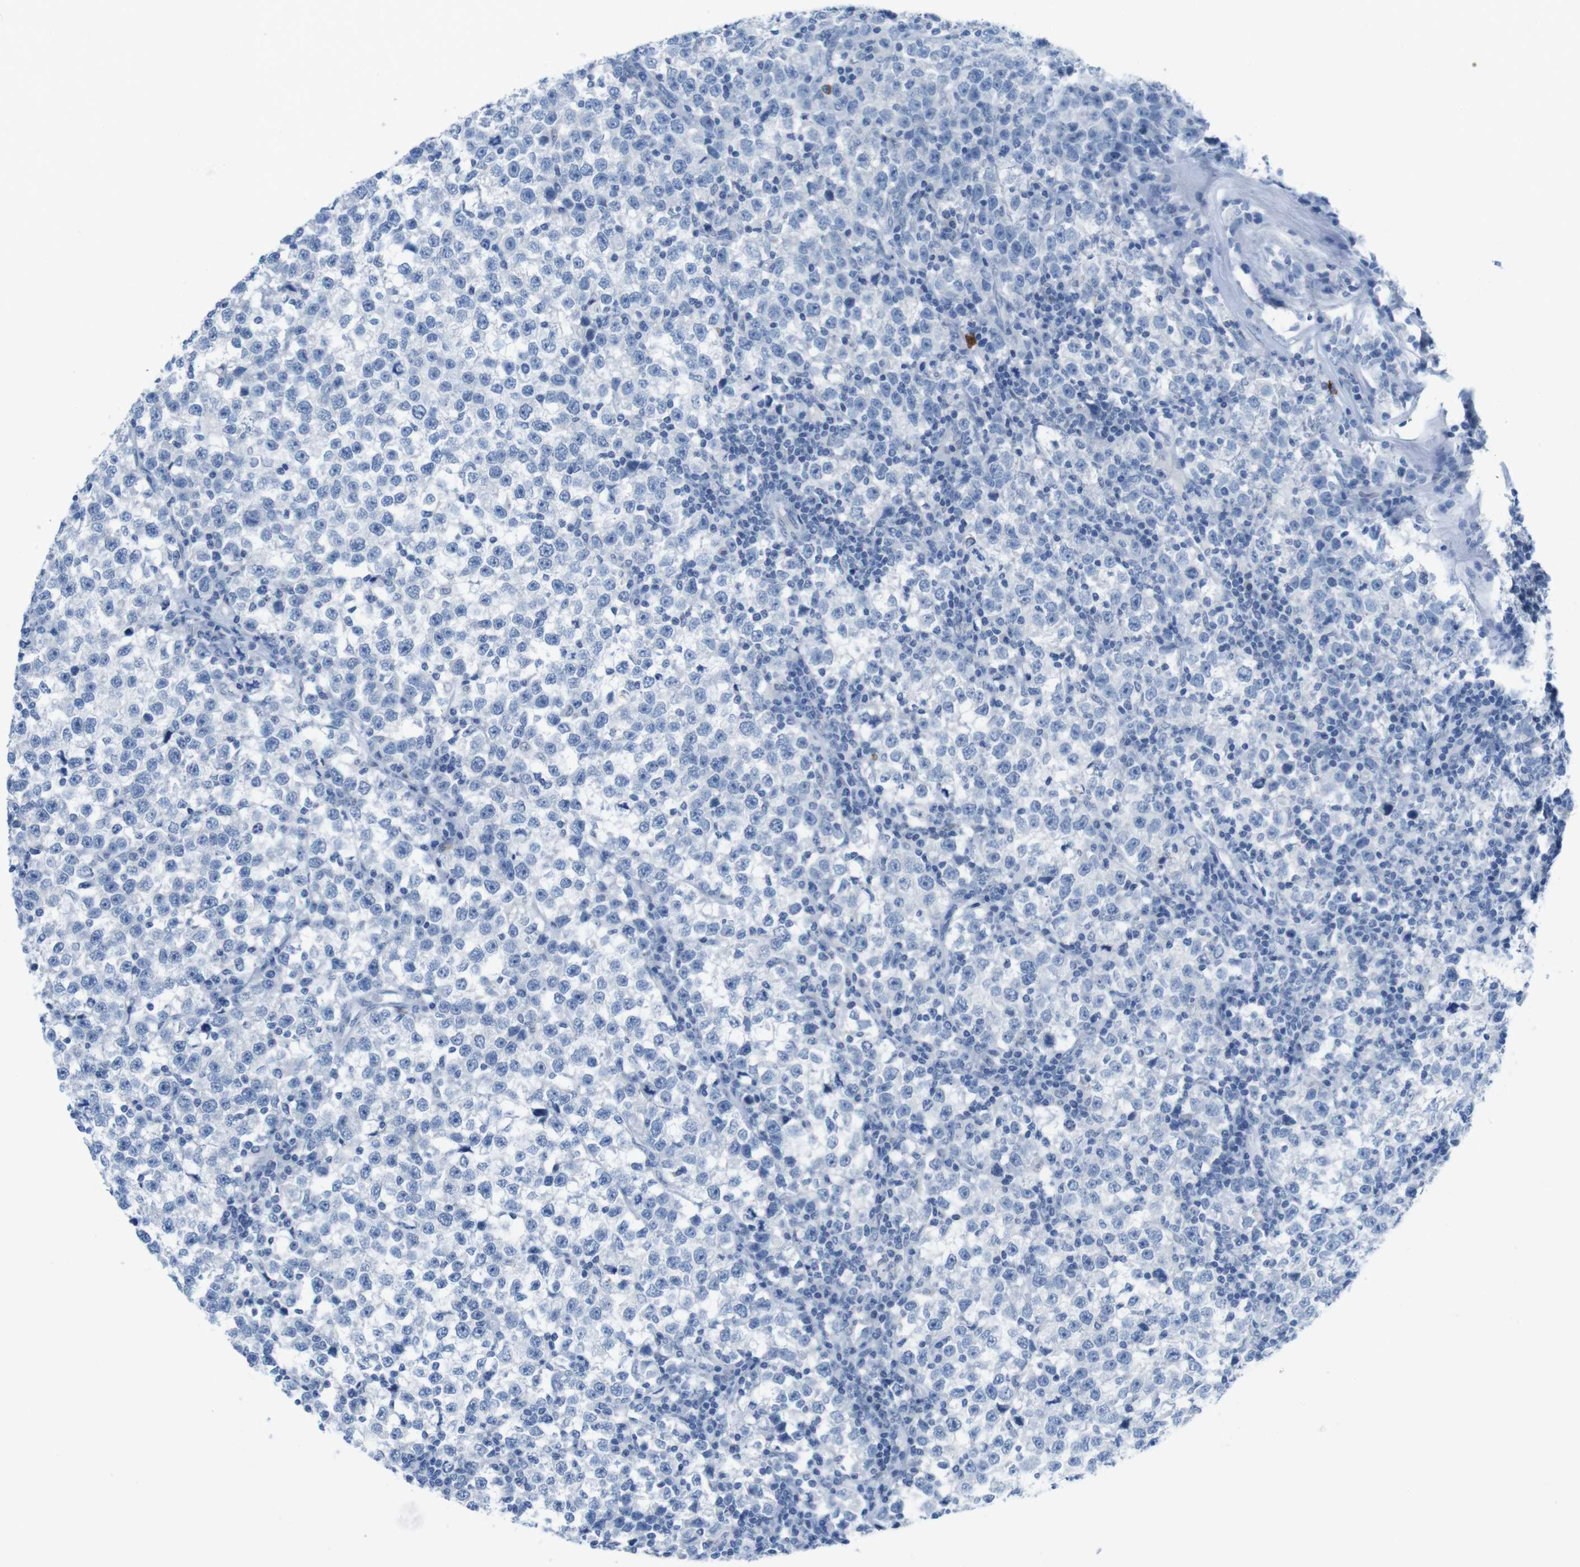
{"staining": {"intensity": "negative", "quantity": "none", "location": "none"}, "tissue": "testis cancer", "cell_type": "Tumor cells", "image_type": "cancer", "snomed": [{"axis": "morphology", "description": "Seminoma, NOS"}, {"axis": "topography", "description": "Testis"}], "caption": "A high-resolution photomicrograph shows IHC staining of testis cancer, which shows no significant positivity in tumor cells.", "gene": "OPN1SW", "patient": {"sex": "male", "age": 43}}